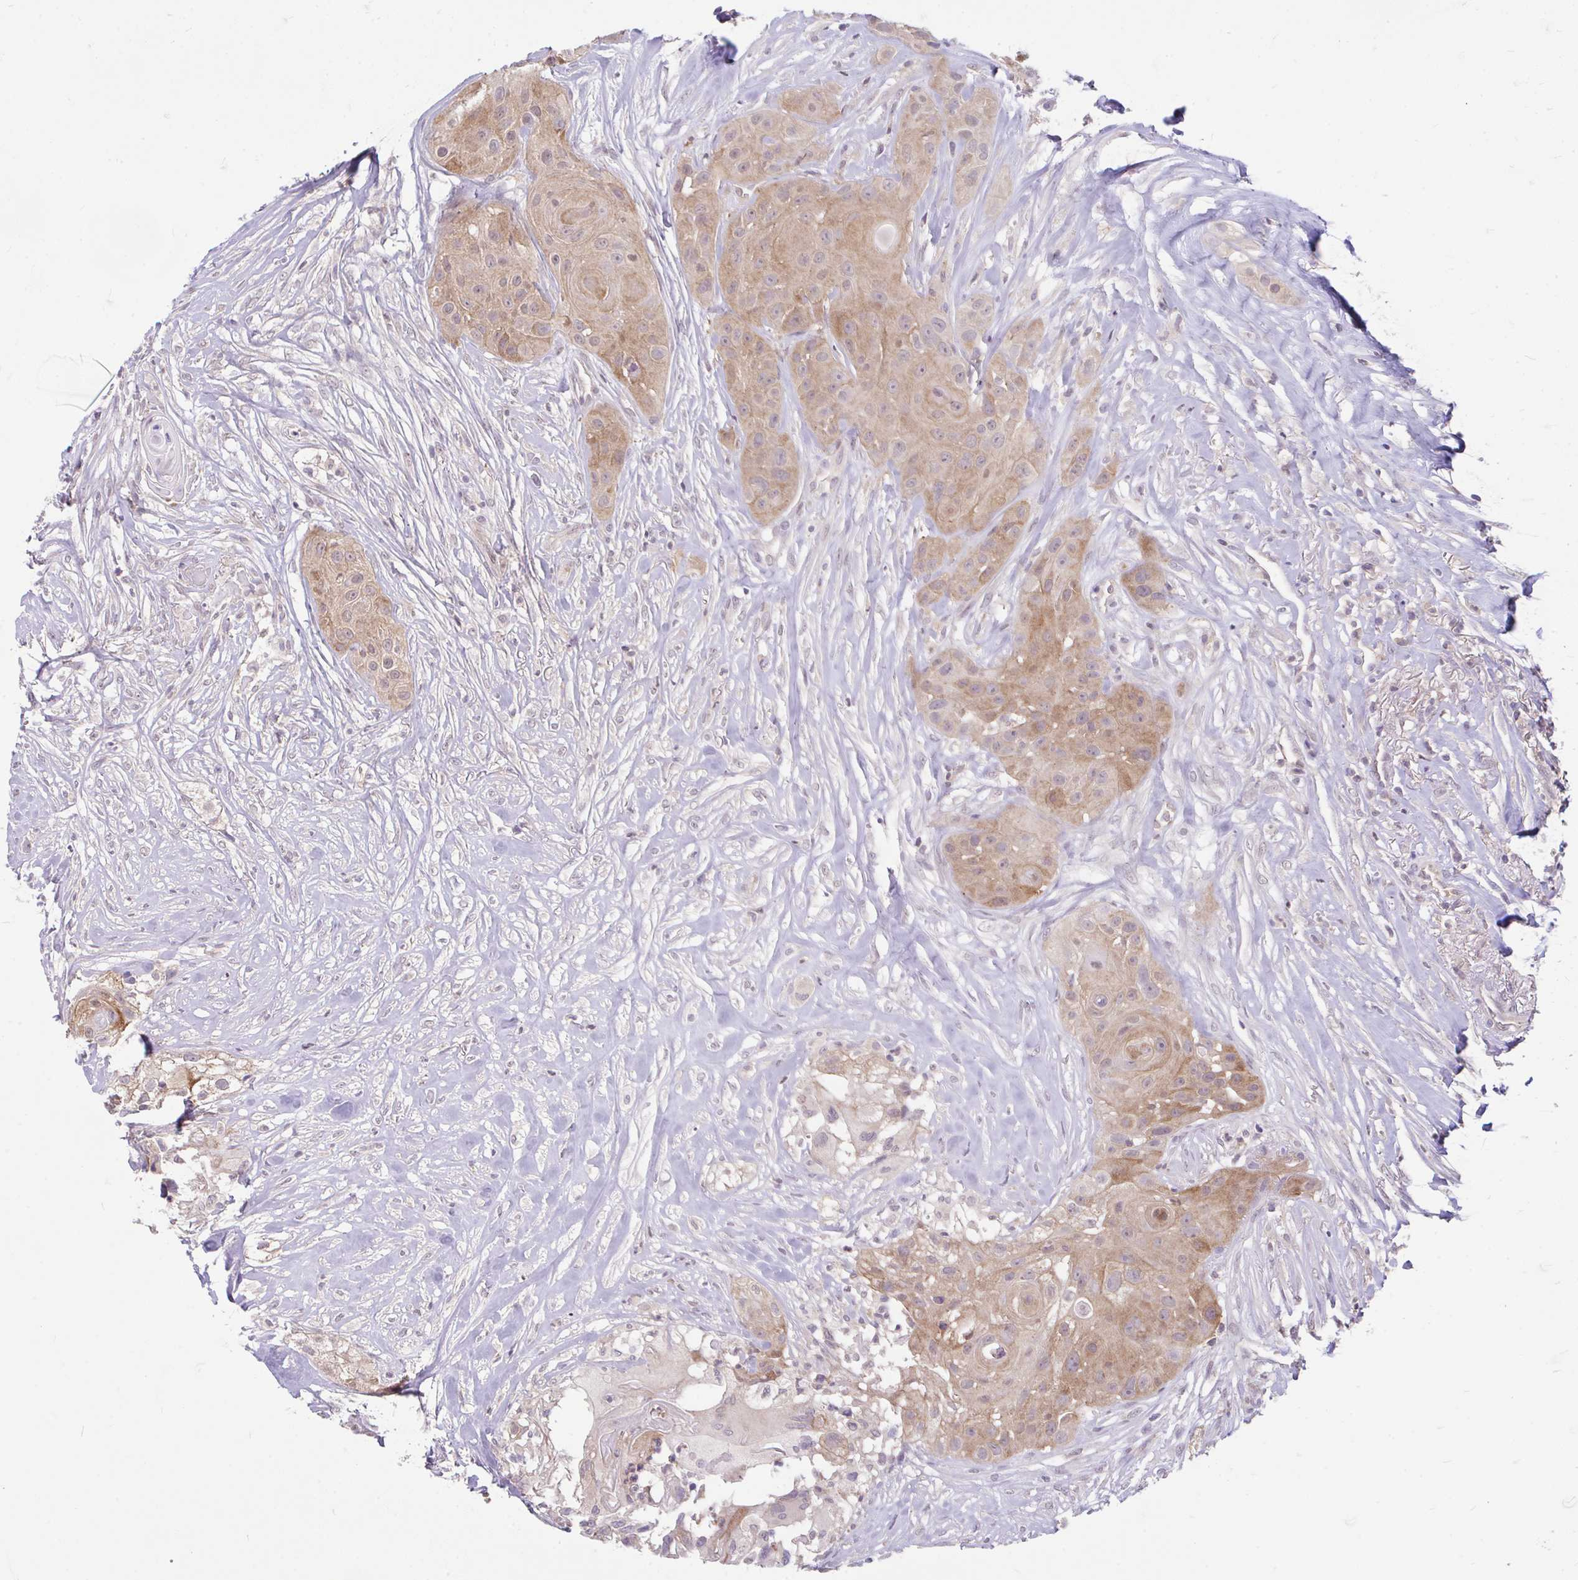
{"staining": {"intensity": "weak", "quantity": ">75%", "location": "cytoplasmic/membranous,nuclear"}, "tissue": "head and neck cancer", "cell_type": "Tumor cells", "image_type": "cancer", "snomed": [{"axis": "morphology", "description": "Squamous cell carcinoma, NOS"}, {"axis": "topography", "description": "Head-Neck"}], "caption": "Immunohistochemistry photomicrograph of head and neck squamous cell carcinoma stained for a protein (brown), which displays low levels of weak cytoplasmic/membranous and nuclear expression in about >75% of tumor cells.", "gene": "RALBP1", "patient": {"sex": "male", "age": 83}}